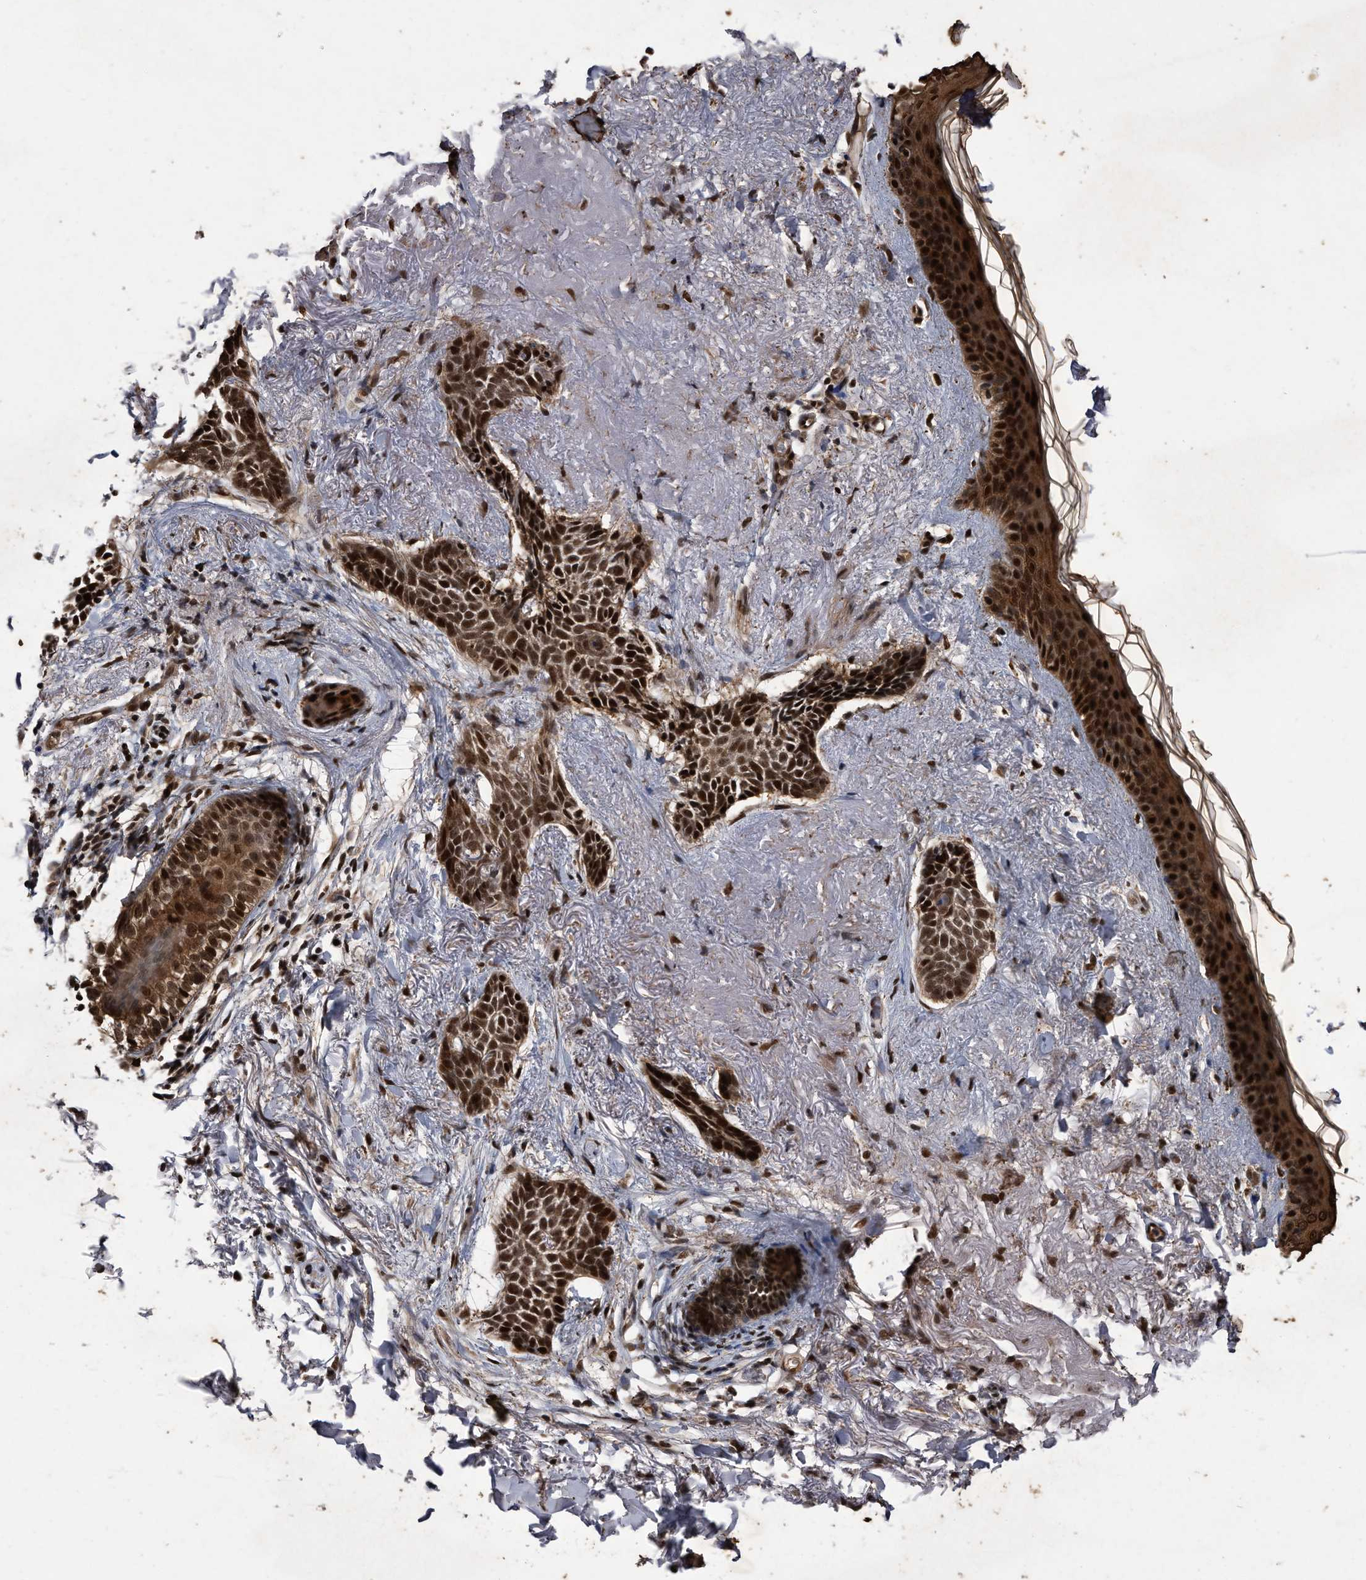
{"staining": {"intensity": "strong", "quantity": ">75%", "location": "nuclear"}, "tissue": "skin cancer", "cell_type": "Tumor cells", "image_type": "cancer", "snomed": [{"axis": "morphology", "description": "Basal cell carcinoma"}, {"axis": "topography", "description": "Skin"}], "caption": "A histopathology image of basal cell carcinoma (skin) stained for a protein exhibits strong nuclear brown staining in tumor cells. The protein of interest is shown in brown color, while the nuclei are stained blue.", "gene": "RAD23B", "patient": {"sex": "female", "age": 84}}